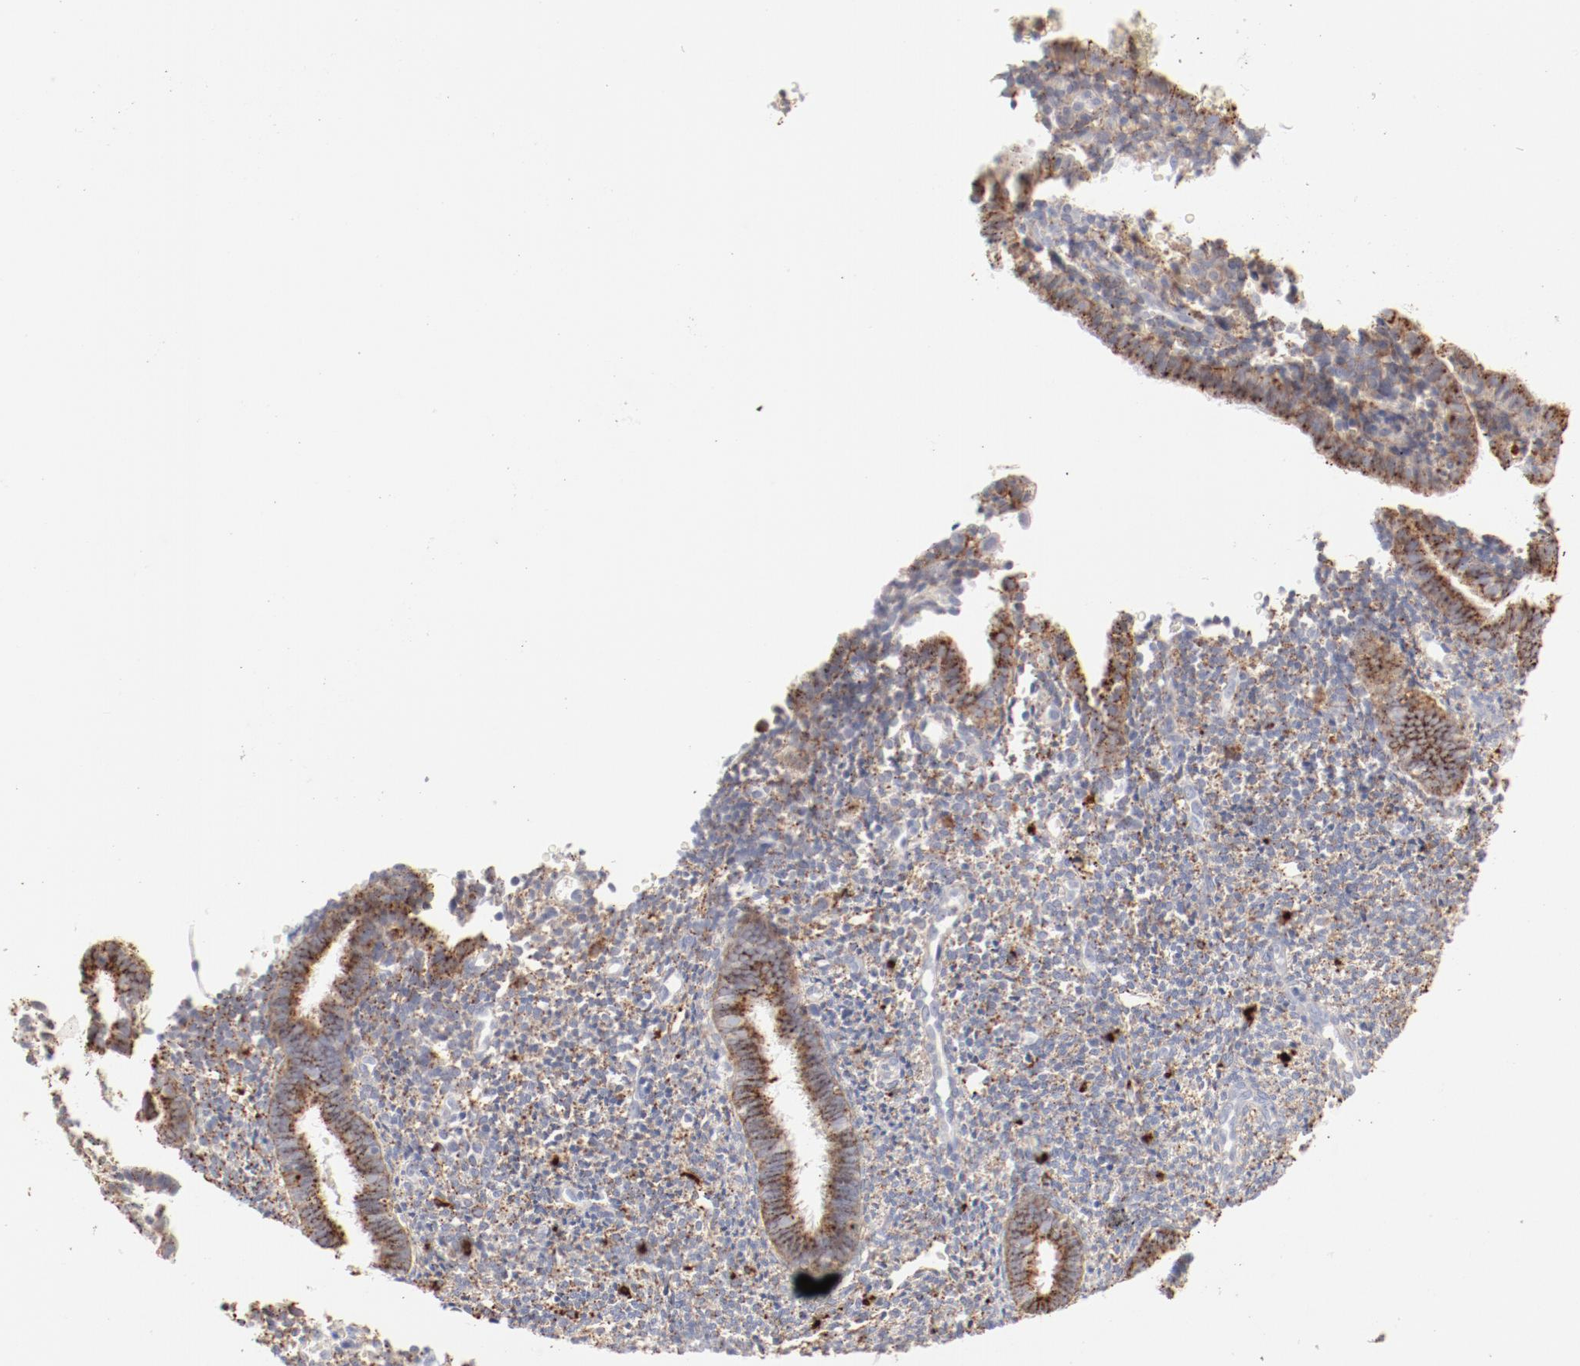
{"staining": {"intensity": "moderate", "quantity": "<25%", "location": "cytoplasmic/membranous"}, "tissue": "endometrium", "cell_type": "Cells in endometrial stroma", "image_type": "normal", "snomed": [{"axis": "morphology", "description": "Normal tissue, NOS"}, {"axis": "topography", "description": "Endometrium"}], "caption": "Immunohistochemistry (IHC) image of benign endometrium: human endometrium stained using IHC shows low levels of moderate protein expression localized specifically in the cytoplasmic/membranous of cells in endometrial stroma, appearing as a cytoplasmic/membranous brown color.", "gene": "CTSH", "patient": {"sex": "female", "age": 27}}